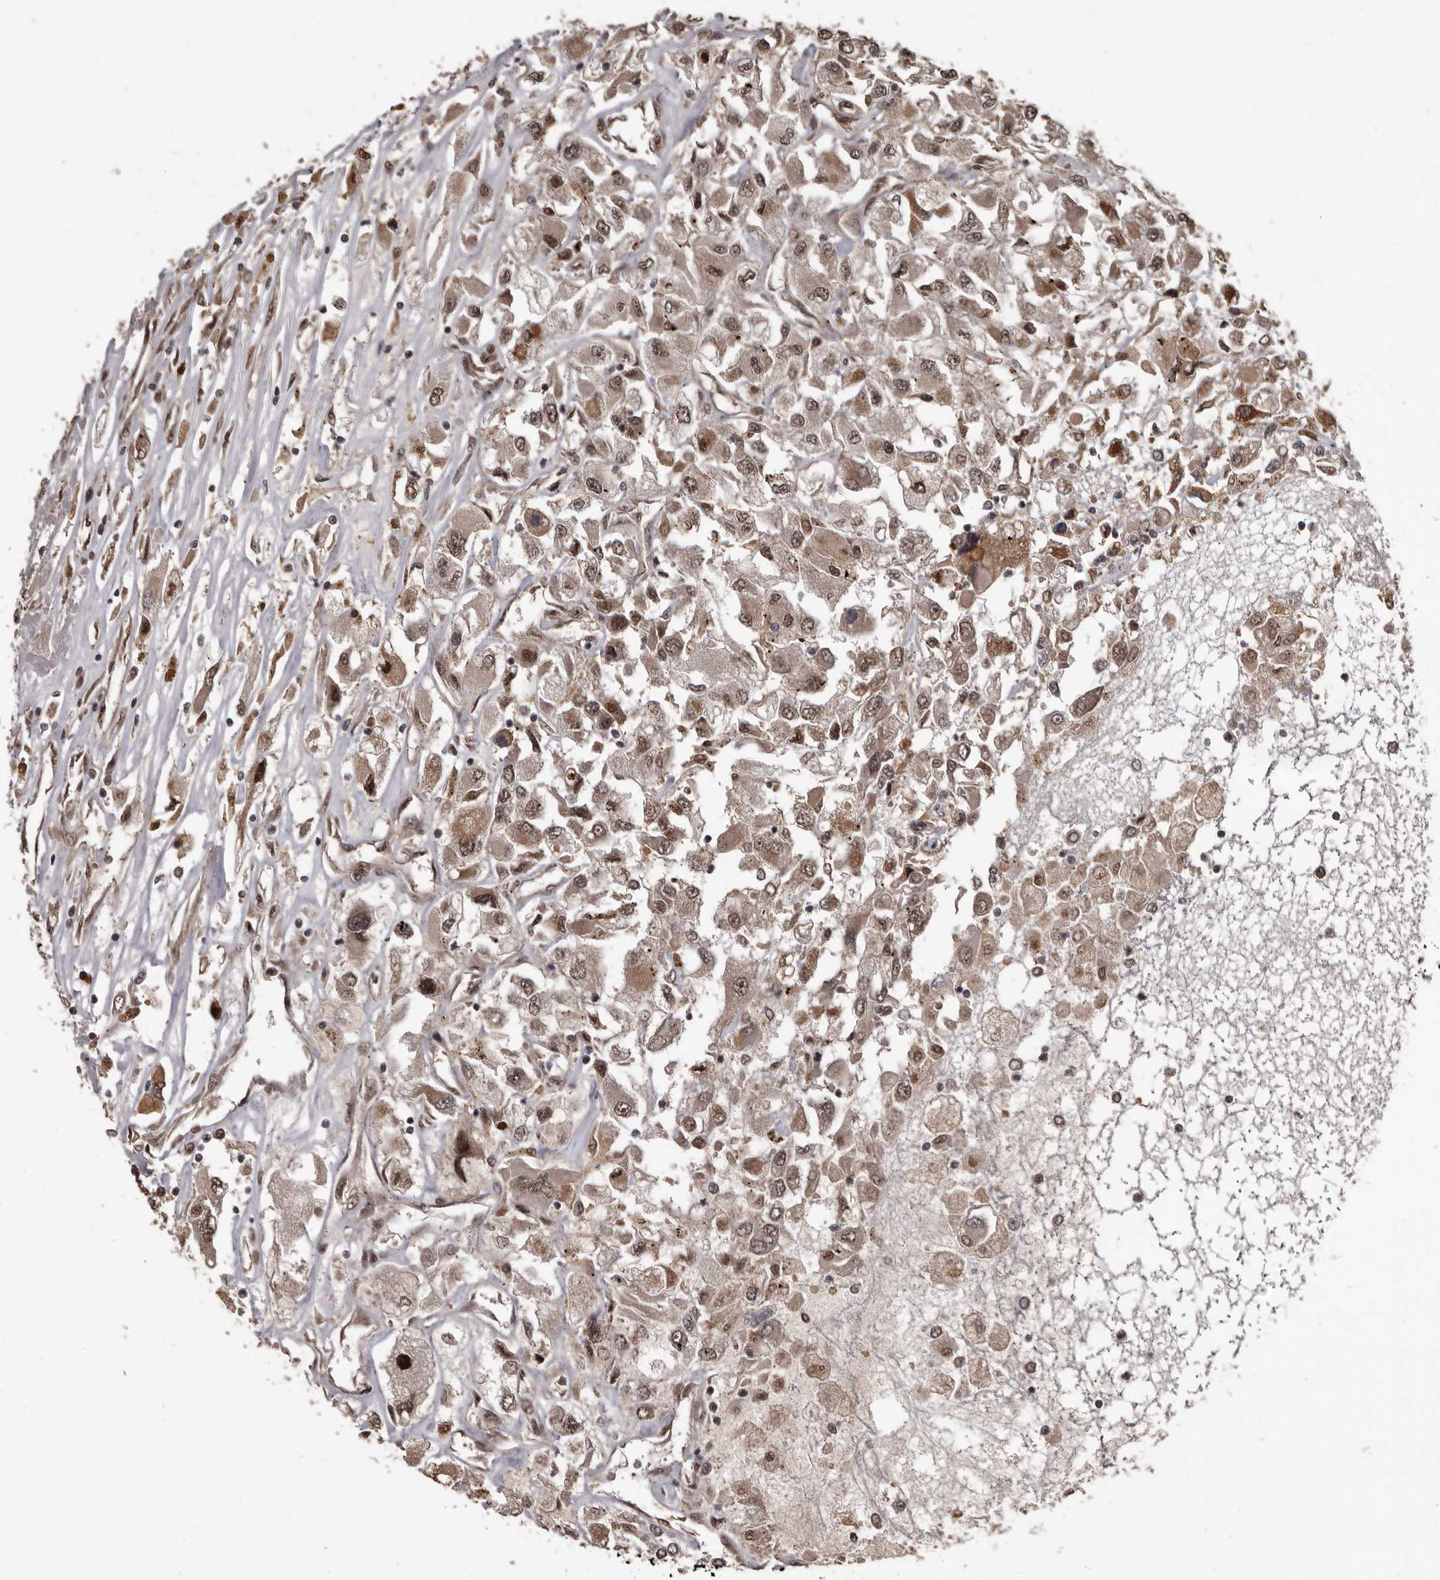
{"staining": {"intensity": "moderate", "quantity": ">75%", "location": "cytoplasmic/membranous,nuclear"}, "tissue": "renal cancer", "cell_type": "Tumor cells", "image_type": "cancer", "snomed": [{"axis": "morphology", "description": "Adenocarcinoma, NOS"}, {"axis": "topography", "description": "Kidney"}], "caption": "Moderate cytoplasmic/membranous and nuclear protein expression is appreciated in about >75% of tumor cells in adenocarcinoma (renal).", "gene": "AHR", "patient": {"sex": "female", "age": 52}}